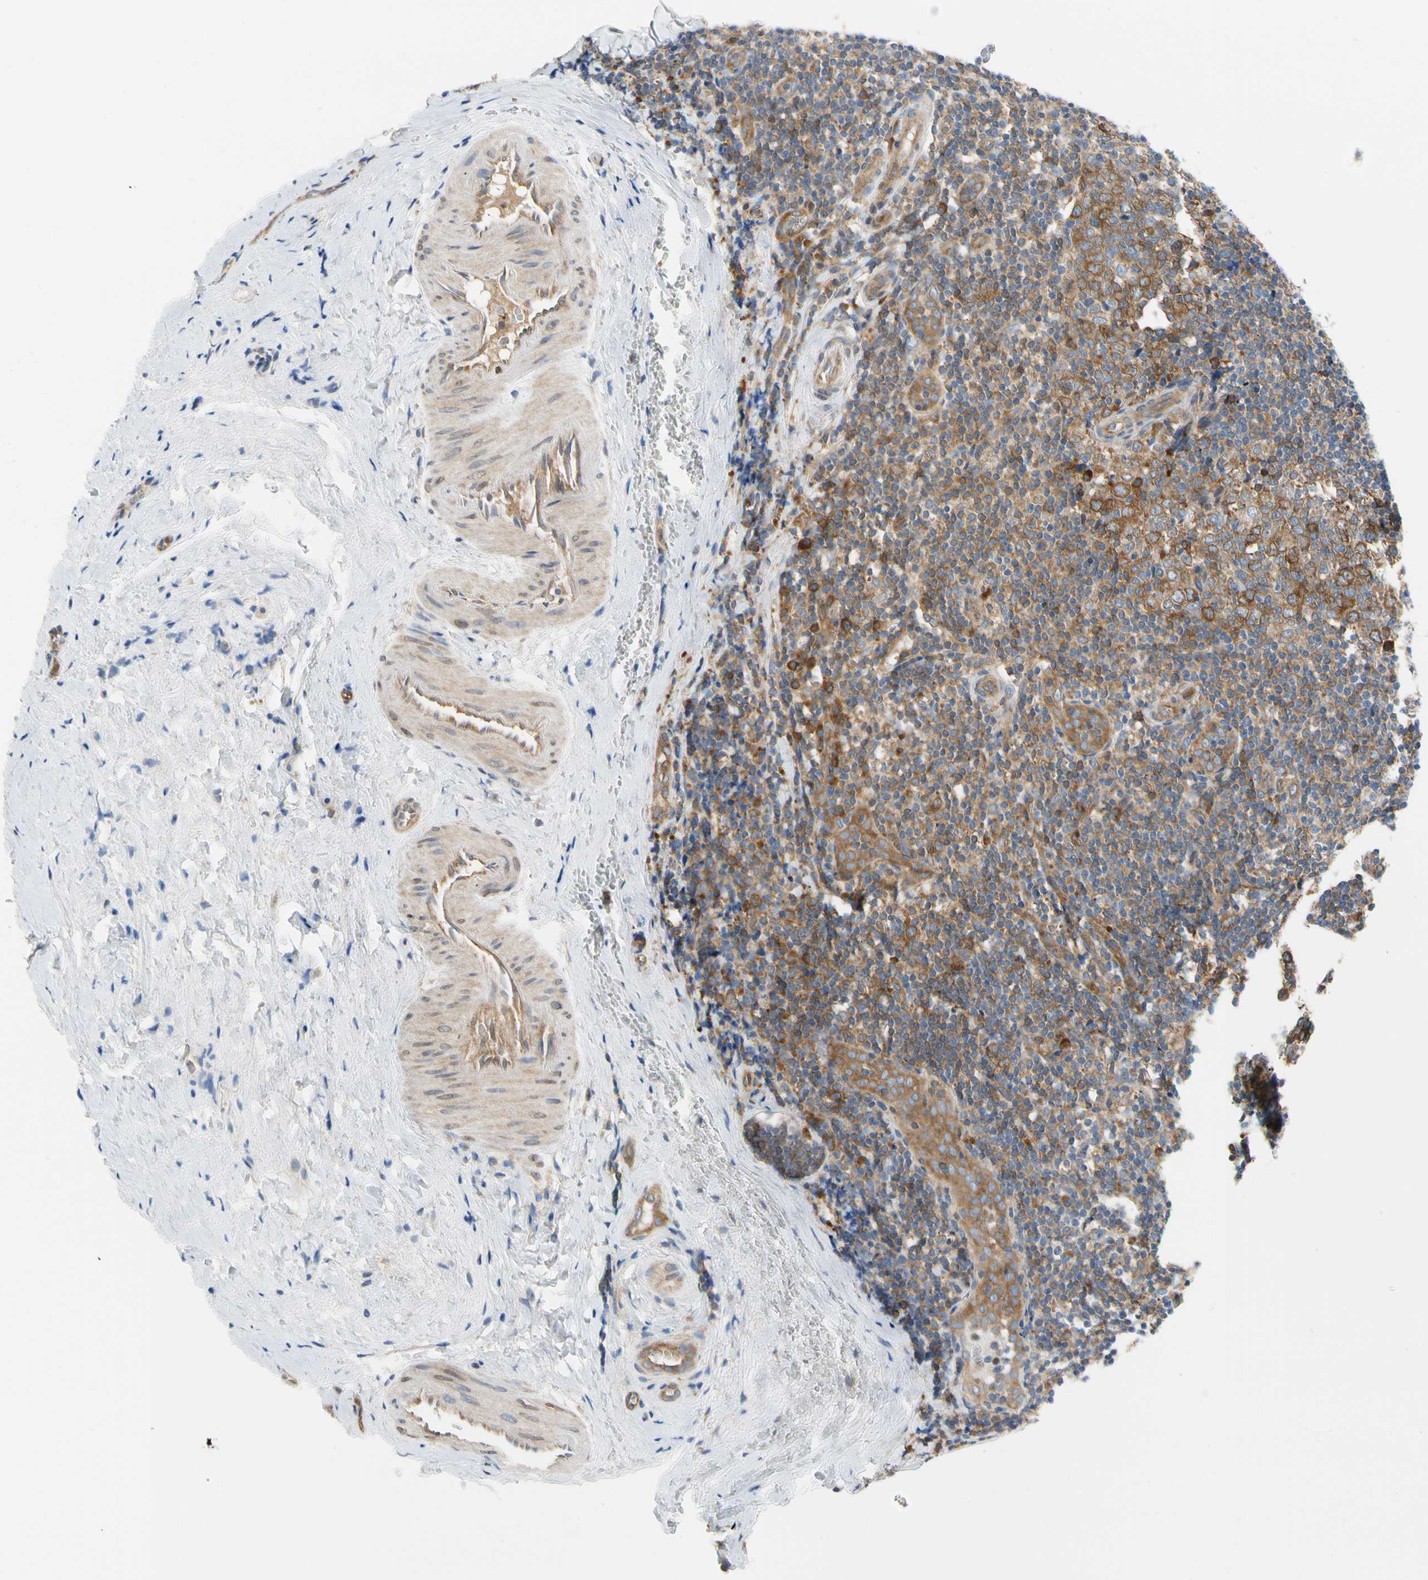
{"staining": {"intensity": "moderate", "quantity": ">75%", "location": "cytoplasmic/membranous"}, "tissue": "tonsil", "cell_type": "Germinal center cells", "image_type": "normal", "snomed": [{"axis": "morphology", "description": "Normal tissue, NOS"}, {"axis": "topography", "description": "Tonsil"}], "caption": "Moderate cytoplasmic/membranous expression for a protein is appreciated in approximately >75% of germinal center cells of benign tonsil using IHC.", "gene": "GPHN", "patient": {"sex": "male", "age": 31}}